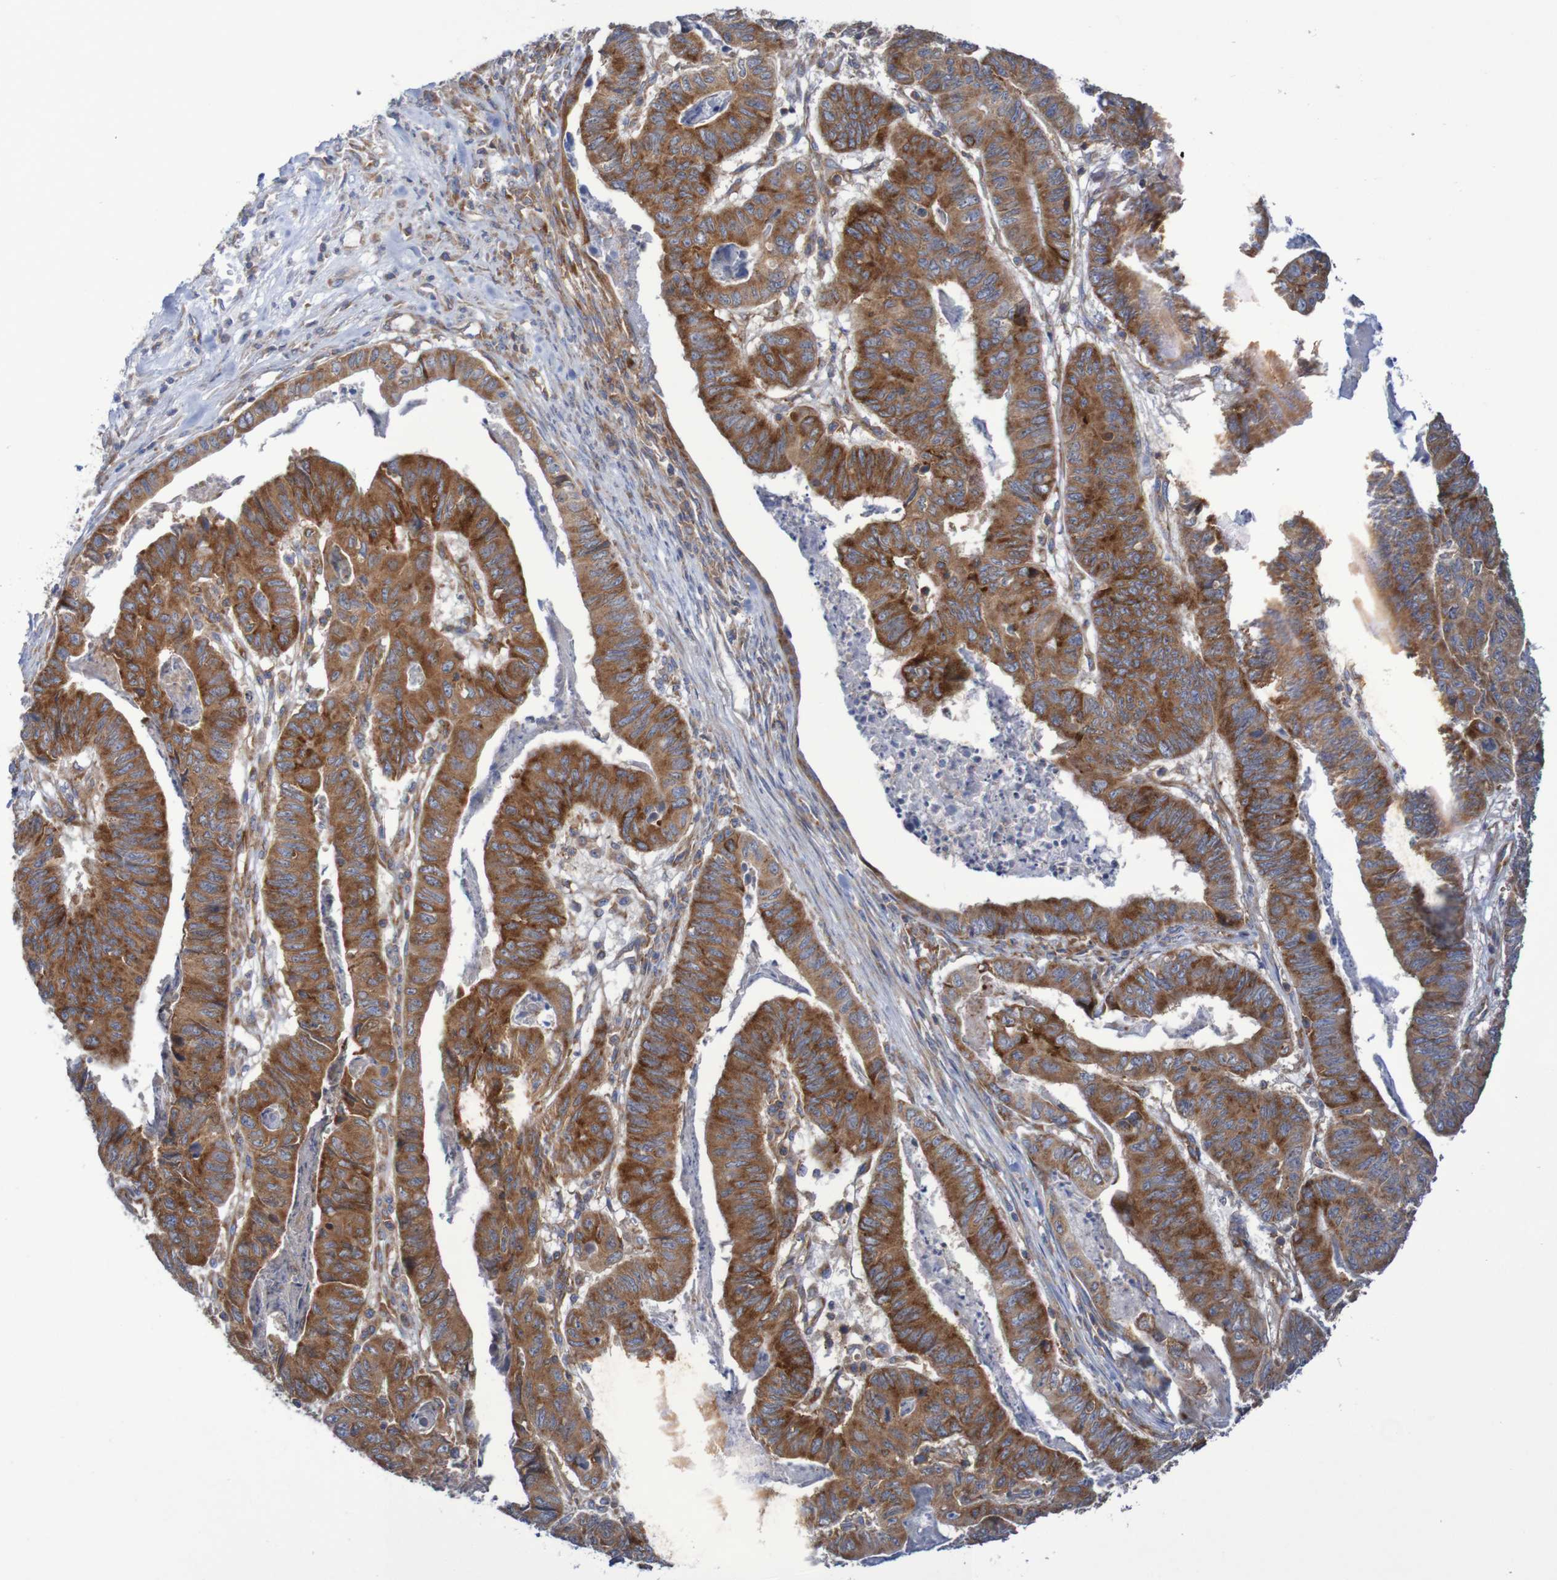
{"staining": {"intensity": "strong", "quantity": ">75%", "location": "cytoplasmic/membranous"}, "tissue": "stomach cancer", "cell_type": "Tumor cells", "image_type": "cancer", "snomed": [{"axis": "morphology", "description": "Adenocarcinoma, NOS"}, {"axis": "topography", "description": "Stomach, lower"}], "caption": "Immunohistochemistry (IHC) image of neoplastic tissue: stomach cancer (adenocarcinoma) stained using IHC demonstrates high levels of strong protein expression localized specifically in the cytoplasmic/membranous of tumor cells, appearing as a cytoplasmic/membranous brown color.", "gene": "FXR2", "patient": {"sex": "male", "age": 77}}